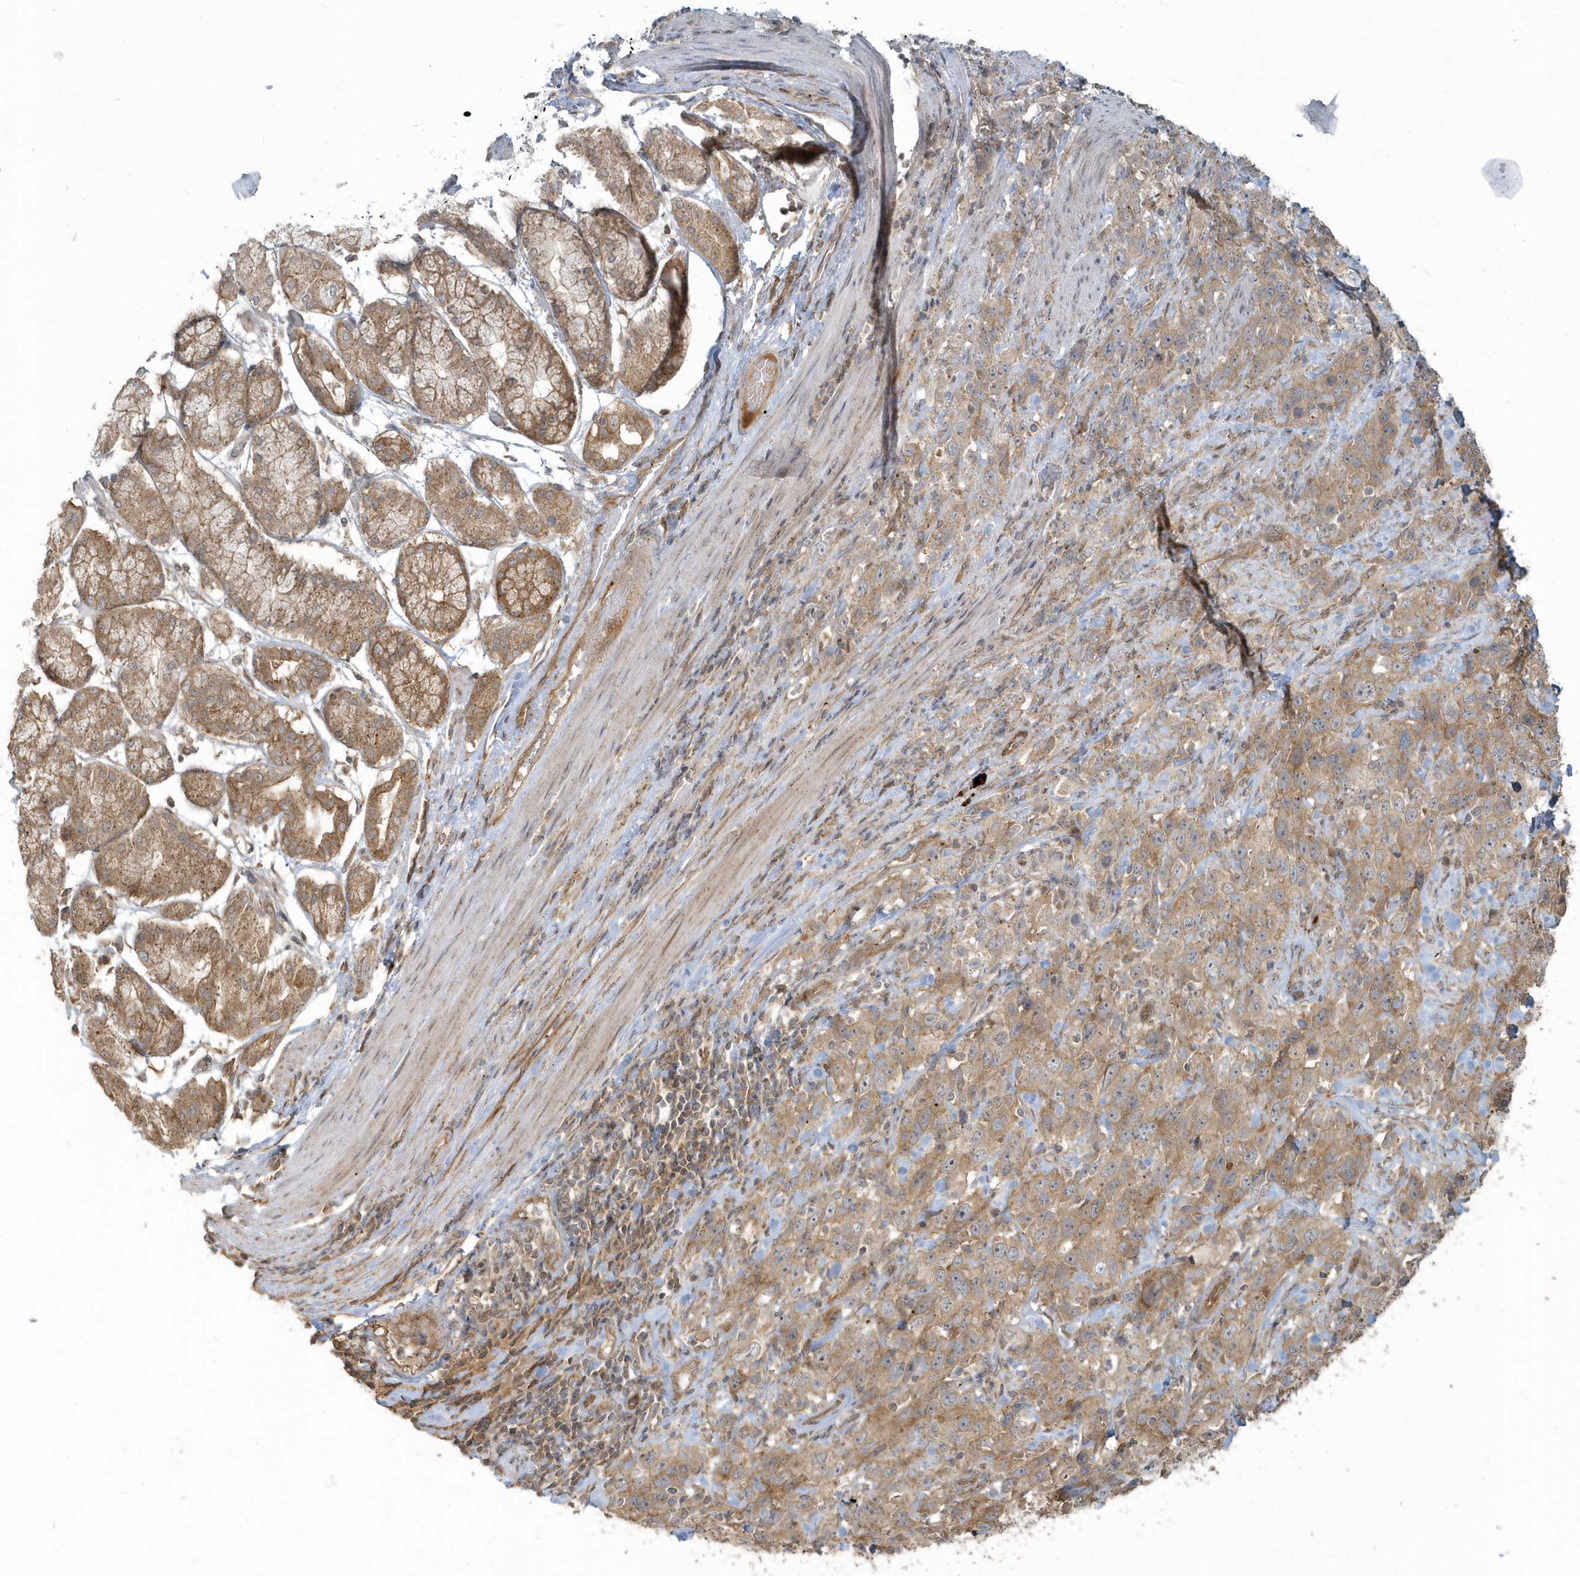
{"staining": {"intensity": "moderate", "quantity": ">75%", "location": "cytoplasmic/membranous"}, "tissue": "stomach cancer", "cell_type": "Tumor cells", "image_type": "cancer", "snomed": [{"axis": "morphology", "description": "Normal tissue, NOS"}, {"axis": "morphology", "description": "Adenocarcinoma, NOS"}, {"axis": "topography", "description": "Lymph node"}, {"axis": "topography", "description": "Stomach"}], "caption": "Human stomach cancer (adenocarcinoma) stained for a protein (brown) exhibits moderate cytoplasmic/membranous positive positivity in about >75% of tumor cells.", "gene": "STIM2", "patient": {"sex": "male", "age": 48}}